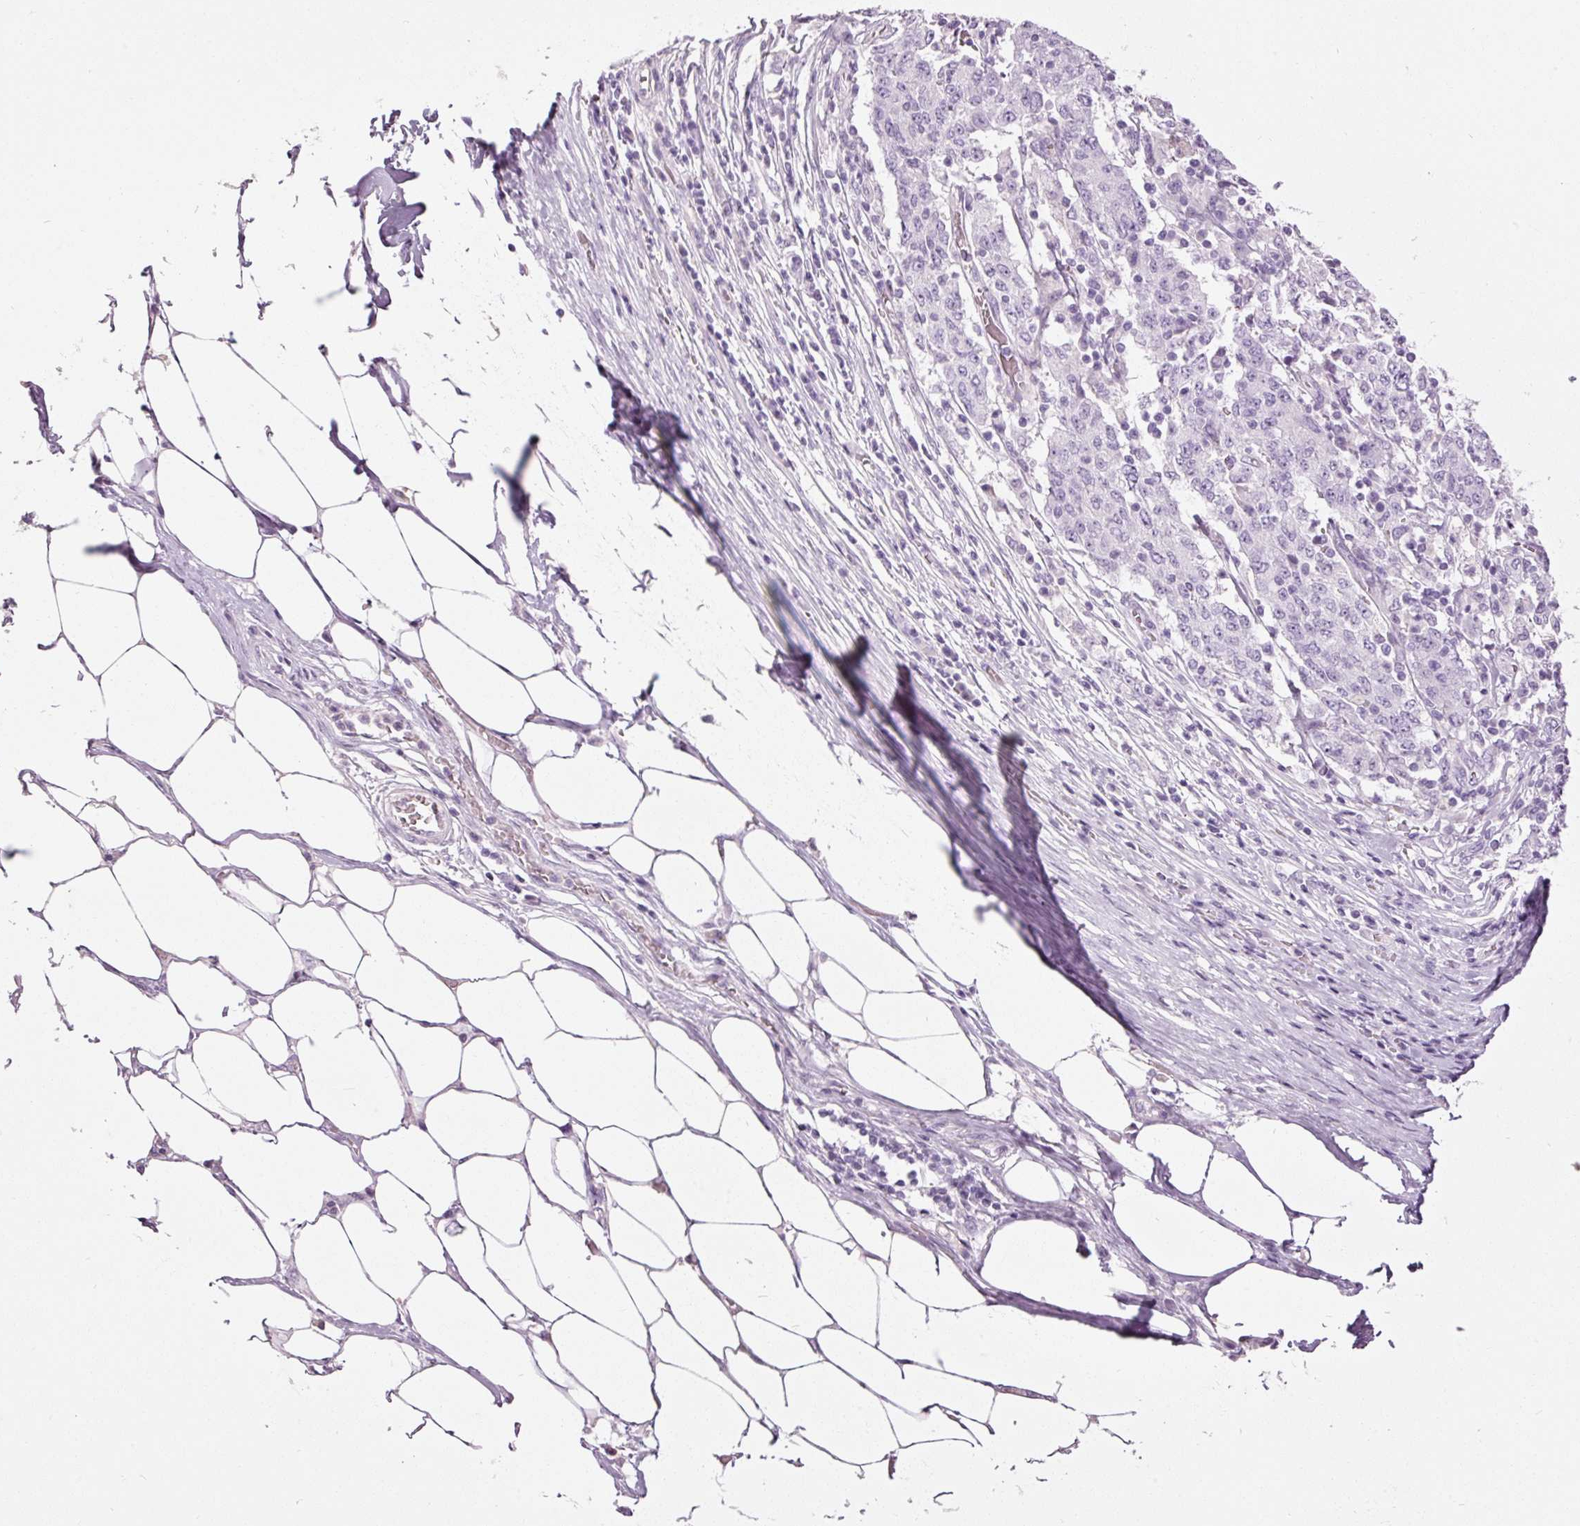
{"staining": {"intensity": "negative", "quantity": "none", "location": "none"}, "tissue": "stomach cancer", "cell_type": "Tumor cells", "image_type": "cancer", "snomed": [{"axis": "morphology", "description": "Adenocarcinoma, NOS"}, {"axis": "topography", "description": "Stomach"}], "caption": "DAB immunohistochemical staining of adenocarcinoma (stomach) exhibits no significant staining in tumor cells.", "gene": "MUC5AC", "patient": {"sex": "male", "age": 59}}